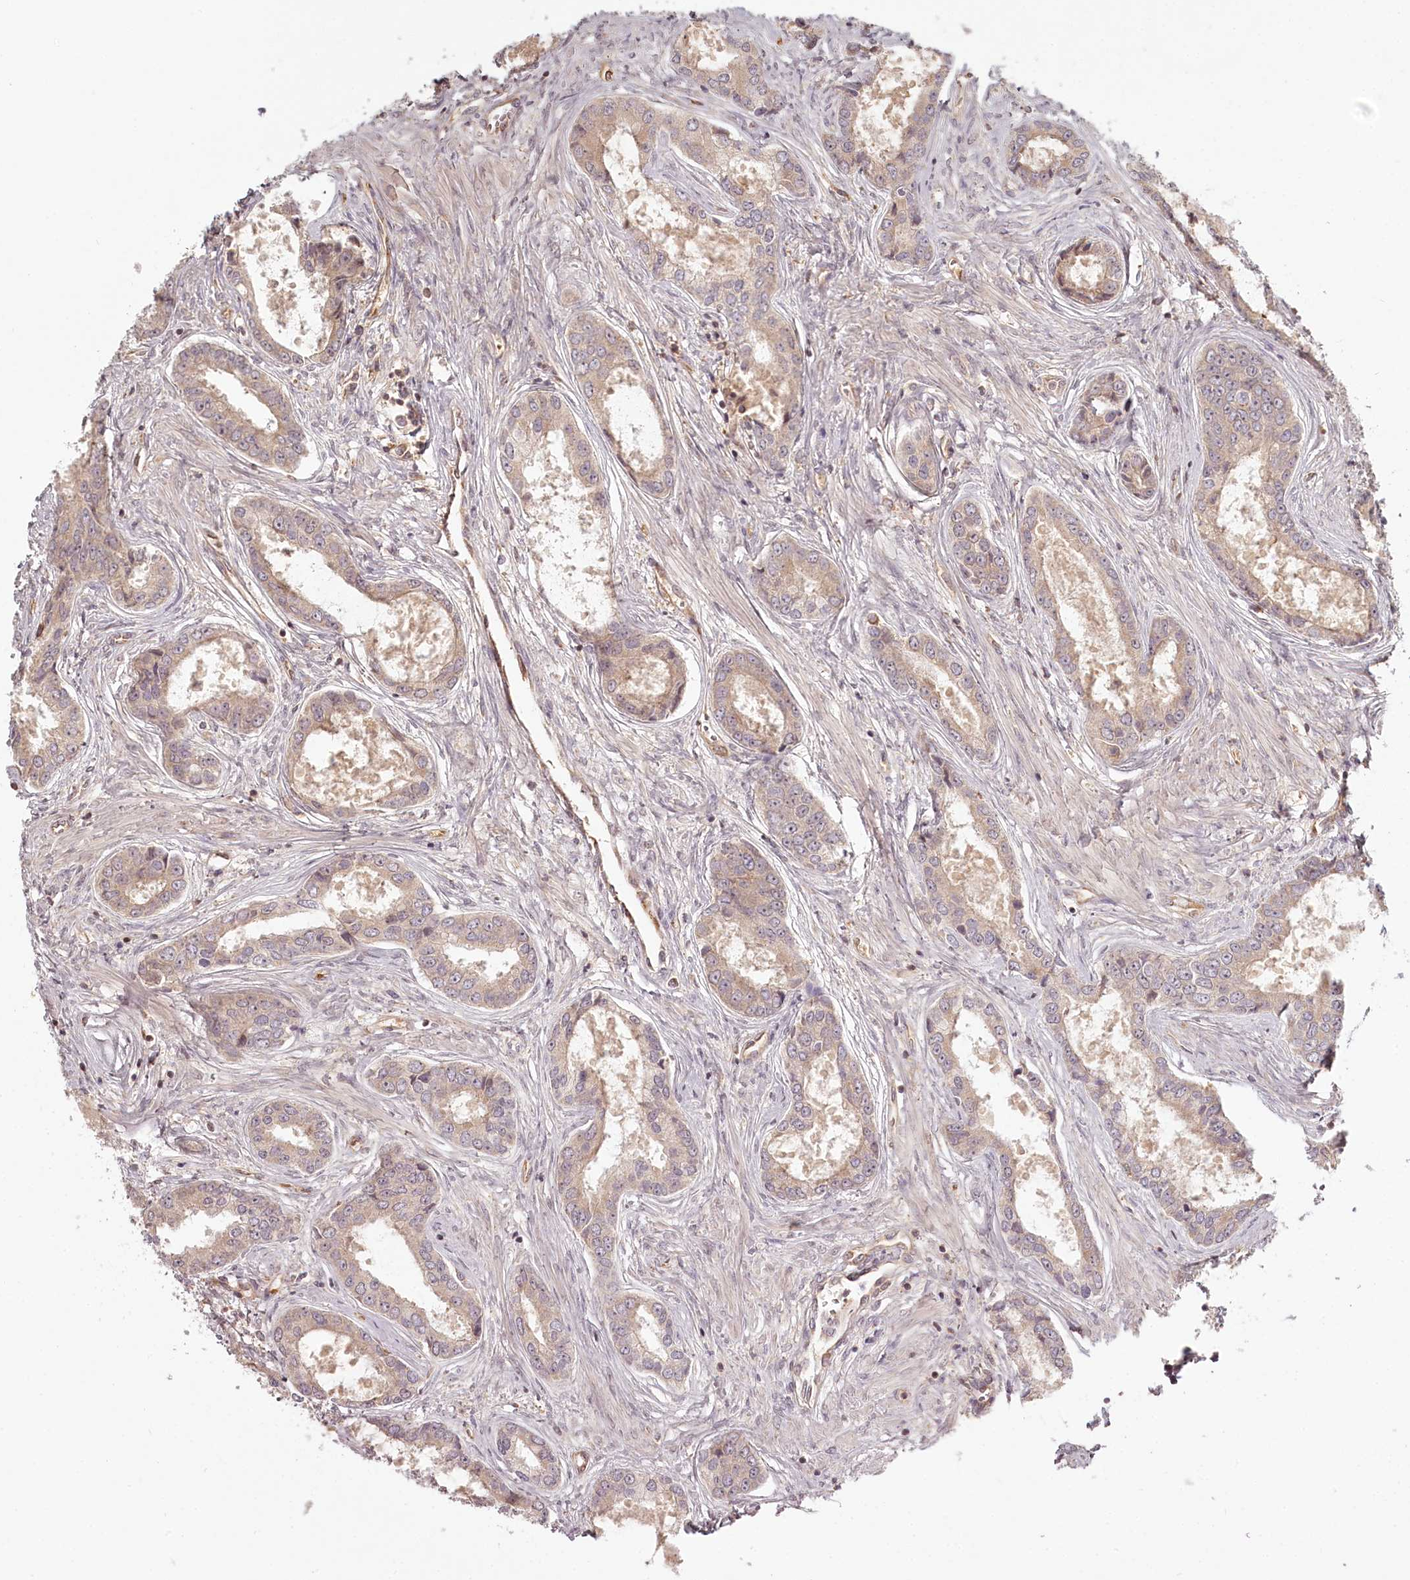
{"staining": {"intensity": "negative", "quantity": "none", "location": "none"}, "tissue": "prostate cancer", "cell_type": "Tumor cells", "image_type": "cancer", "snomed": [{"axis": "morphology", "description": "Adenocarcinoma, Low grade"}, {"axis": "topography", "description": "Prostate"}], "caption": "Micrograph shows no significant protein expression in tumor cells of prostate adenocarcinoma (low-grade).", "gene": "TMIE", "patient": {"sex": "male", "age": 68}}